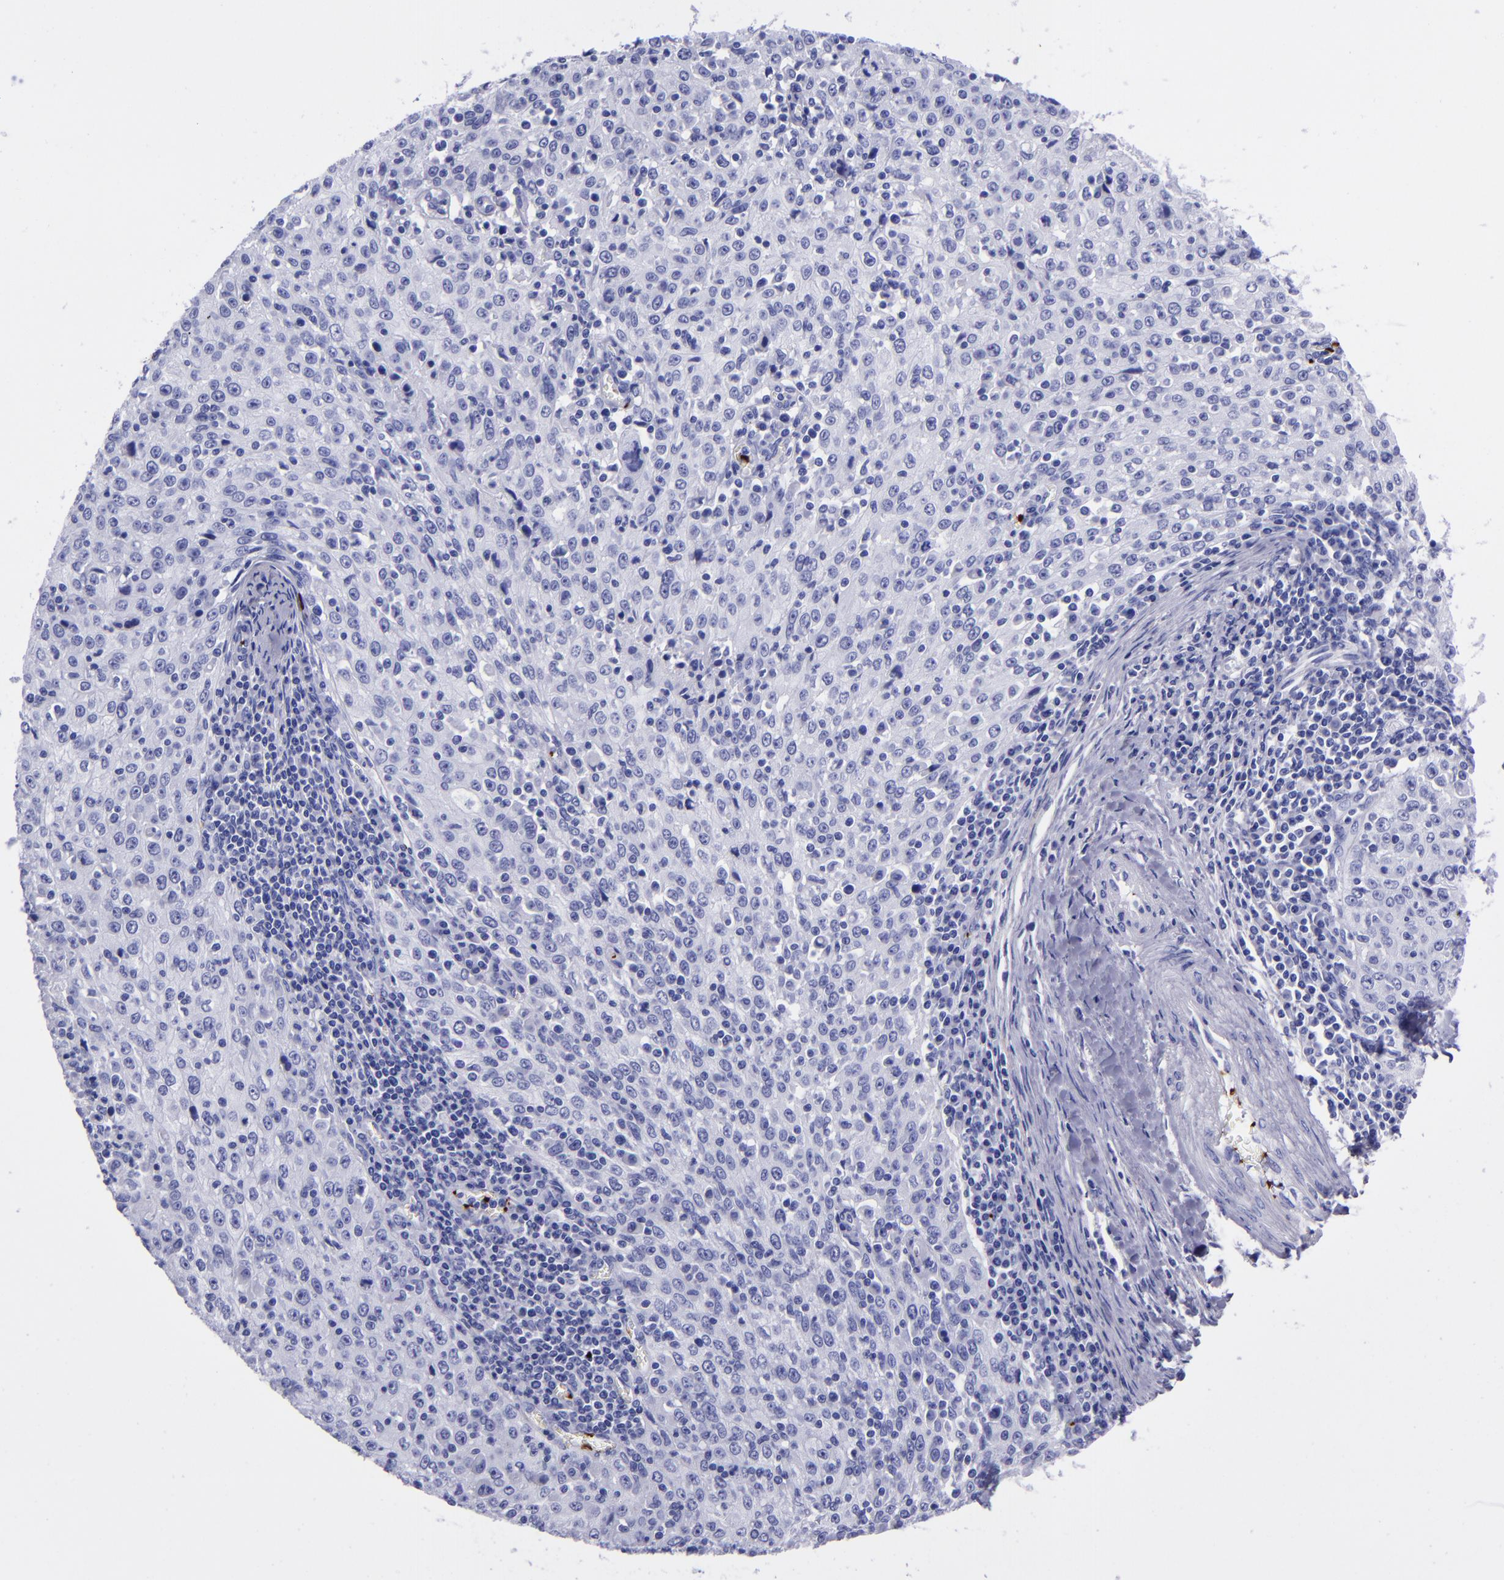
{"staining": {"intensity": "negative", "quantity": "none", "location": "none"}, "tissue": "cervical cancer", "cell_type": "Tumor cells", "image_type": "cancer", "snomed": [{"axis": "morphology", "description": "Squamous cell carcinoma, NOS"}, {"axis": "topography", "description": "Cervix"}], "caption": "High power microscopy micrograph of an immunohistochemistry histopathology image of cervical cancer (squamous cell carcinoma), revealing no significant positivity in tumor cells.", "gene": "EFCAB13", "patient": {"sex": "female", "age": 27}}